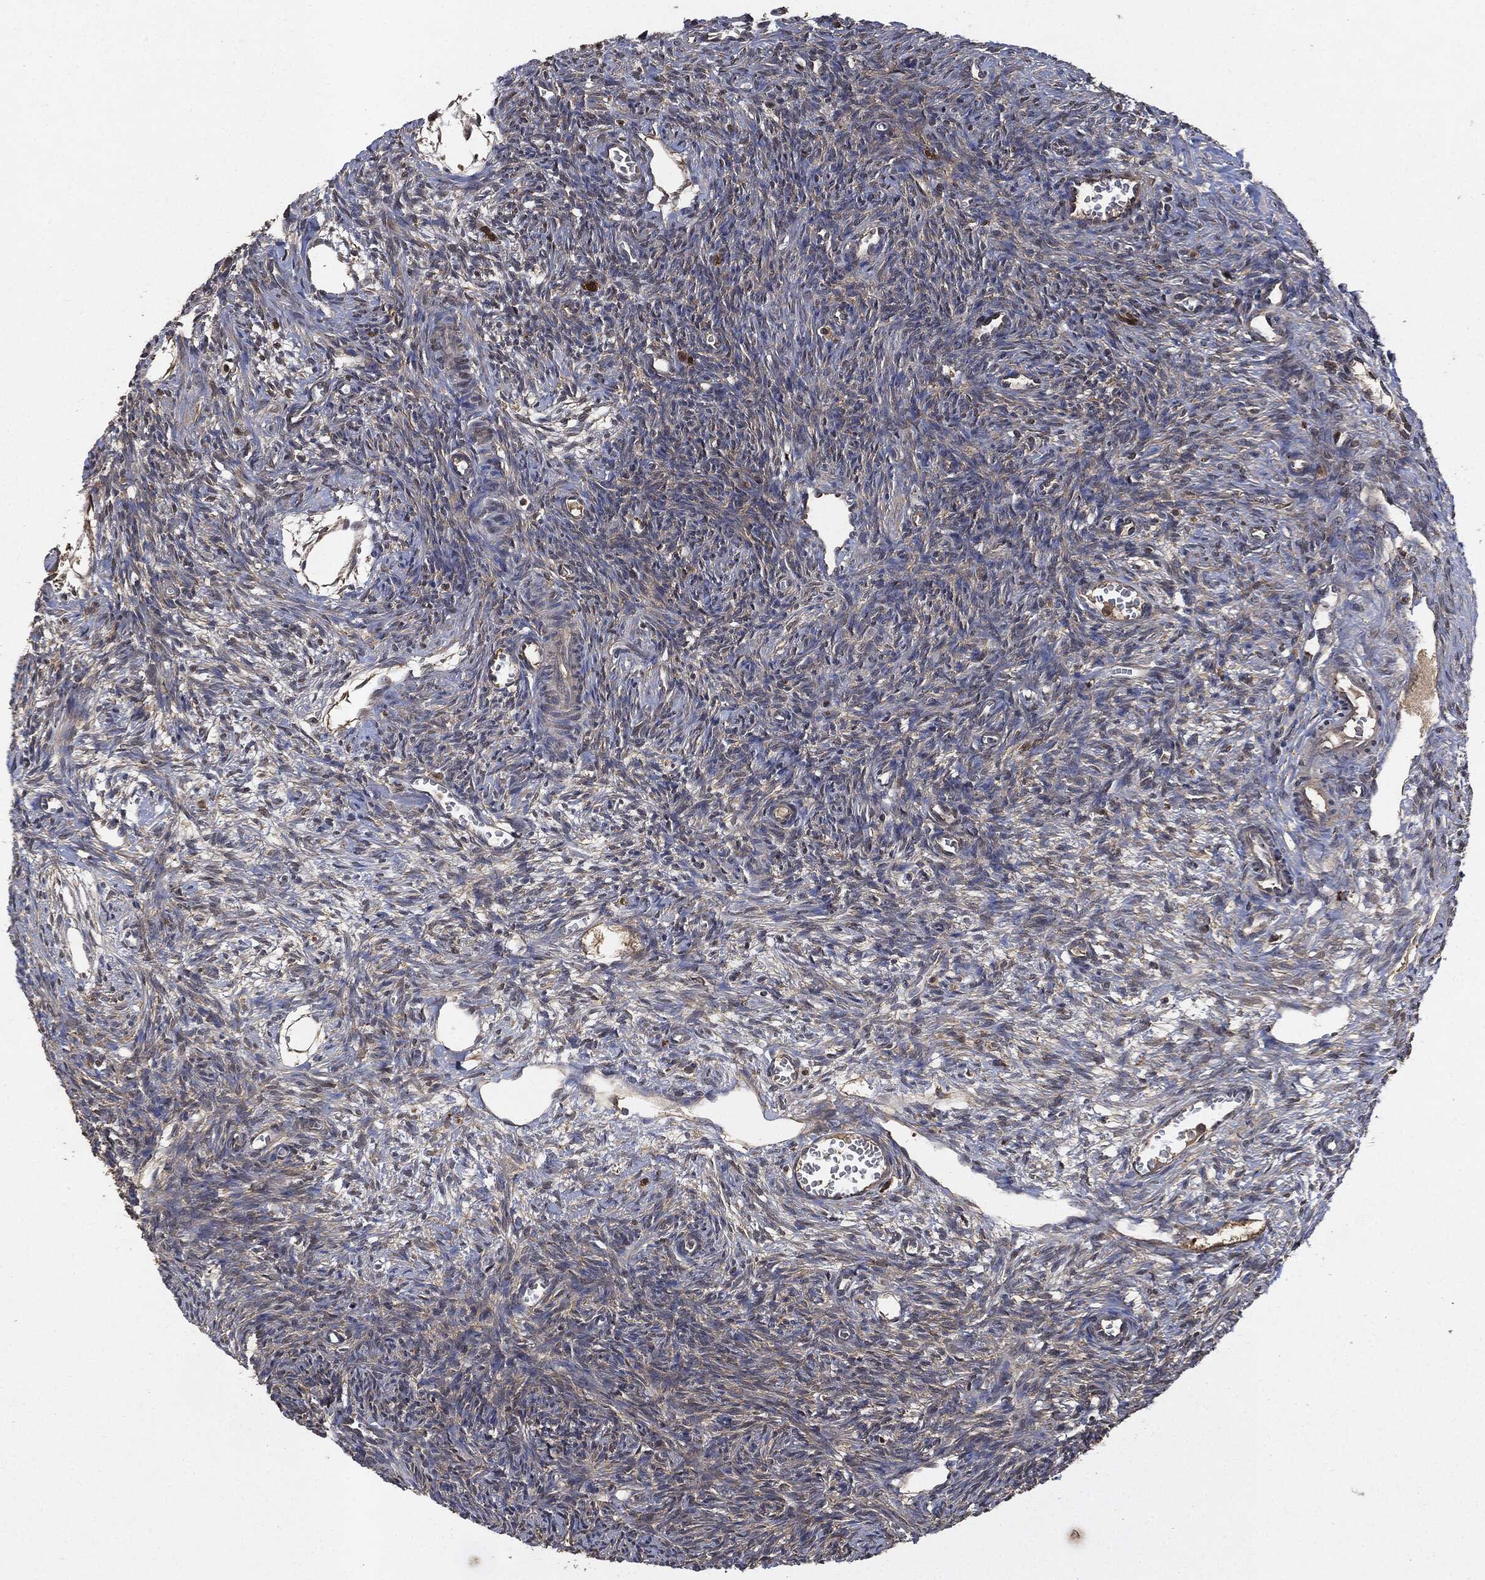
{"staining": {"intensity": "moderate", "quantity": "25%-75%", "location": "cytoplasmic/membranous"}, "tissue": "ovary", "cell_type": "Follicle cells", "image_type": "normal", "snomed": [{"axis": "morphology", "description": "Normal tissue, NOS"}, {"axis": "topography", "description": "Ovary"}], "caption": "A brown stain shows moderate cytoplasmic/membranous positivity of a protein in follicle cells of benign human ovary. Immunohistochemistry stains the protein of interest in brown and the nuclei are stained blue.", "gene": "BRAF", "patient": {"sex": "female", "age": 27}}